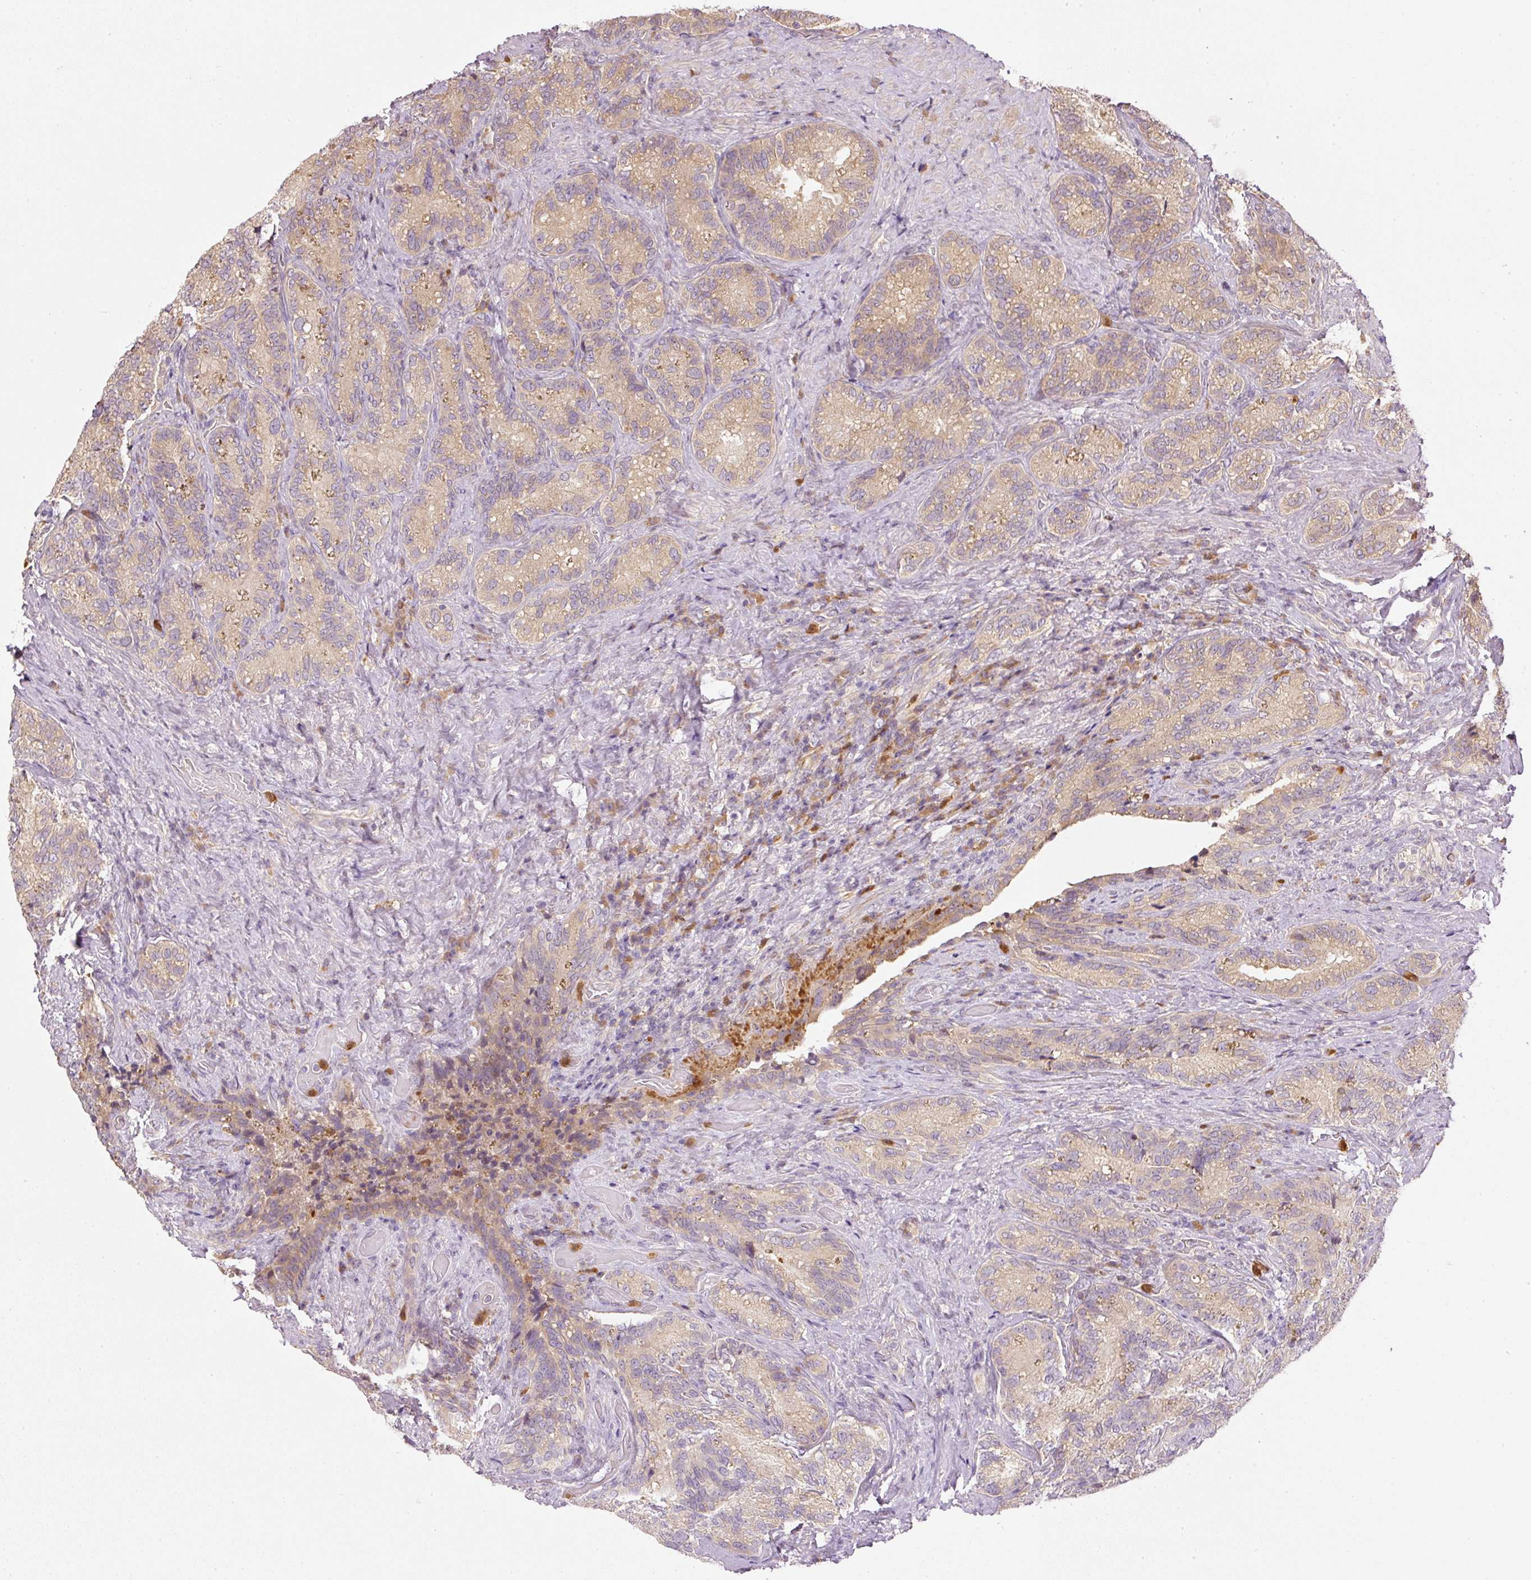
{"staining": {"intensity": "weak", "quantity": ">75%", "location": "cytoplasmic/membranous"}, "tissue": "seminal vesicle", "cell_type": "Glandular cells", "image_type": "normal", "snomed": [{"axis": "morphology", "description": "Normal tissue, NOS"}, {"axis": "topography", "description": "Seminal veicle"}], "caption": "A brown stain shows weak cytoplasmic/membranous positivity of a protein in glandular cells of unremarkable human seminal vesicle. The staining was performed using DAB to visualize the protein expression in brown, while the nuclei were stained in blue with hematoxylin (Magnification: 20x).", "gene": "CTTNBP2", "patient": {"sex": "male", "age": 68}}